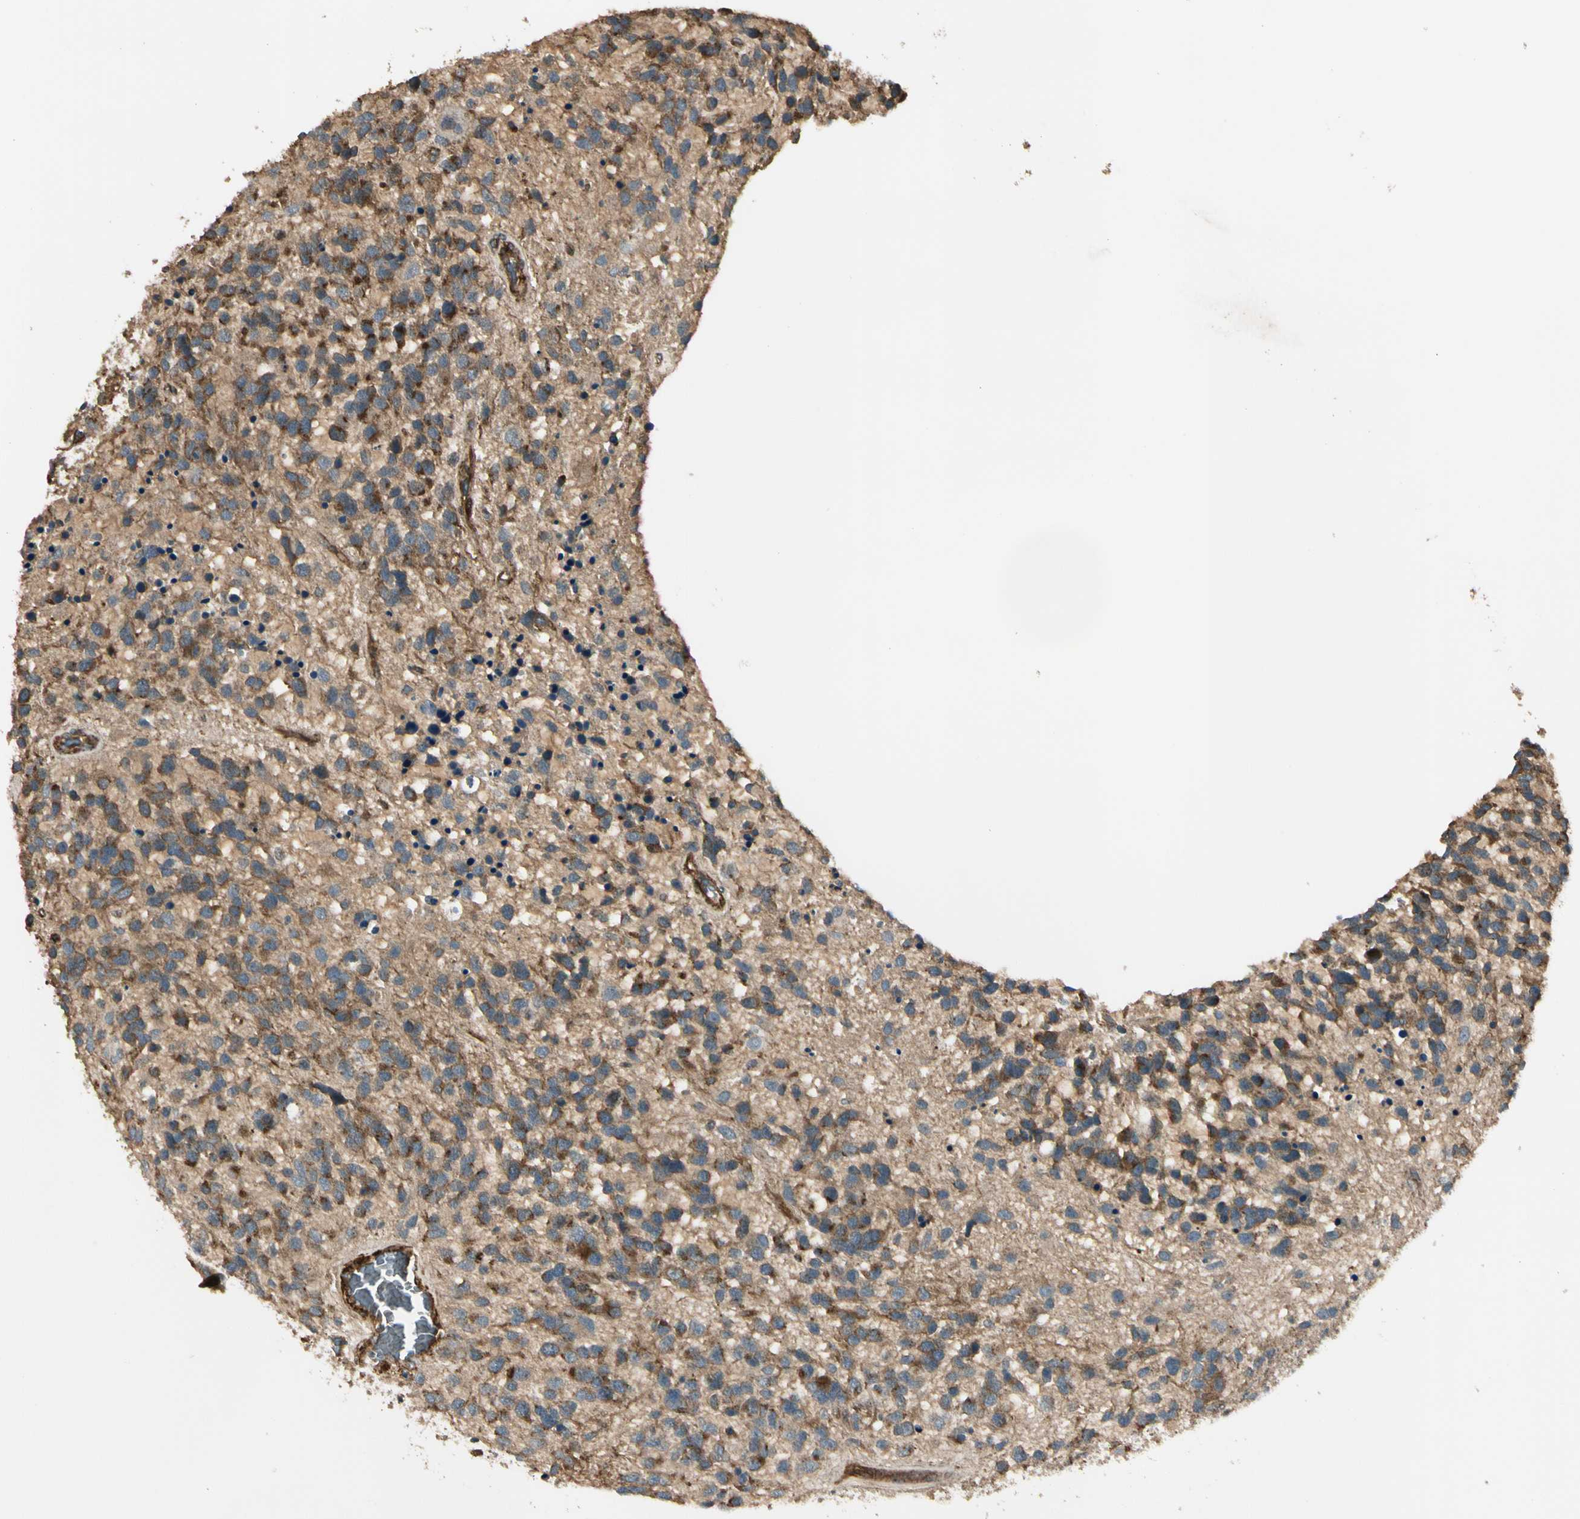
{"staining": {"intensity": "moderate", "quantity": ">75%", "location": "cytoplasmic/membranous"}, "tissue": "glioma", "cell_type": "Tumor cells", "image_type": "cancer", "snomed": [{"axis": "morphology", "description": "Glioma, malignant, High grade"}, {"axis": "topography", "description": "Brain"}], "caption": "Immunohistochemistry of human glioma displays medium levels of moderate cytoplasmic/membranous staining in about >75% of tumor cells. (brown staining indicates protein expression, while blue staining denotes nuclei).", "gene": "GCK", "patient": {"sex": "female", "age": 58}}